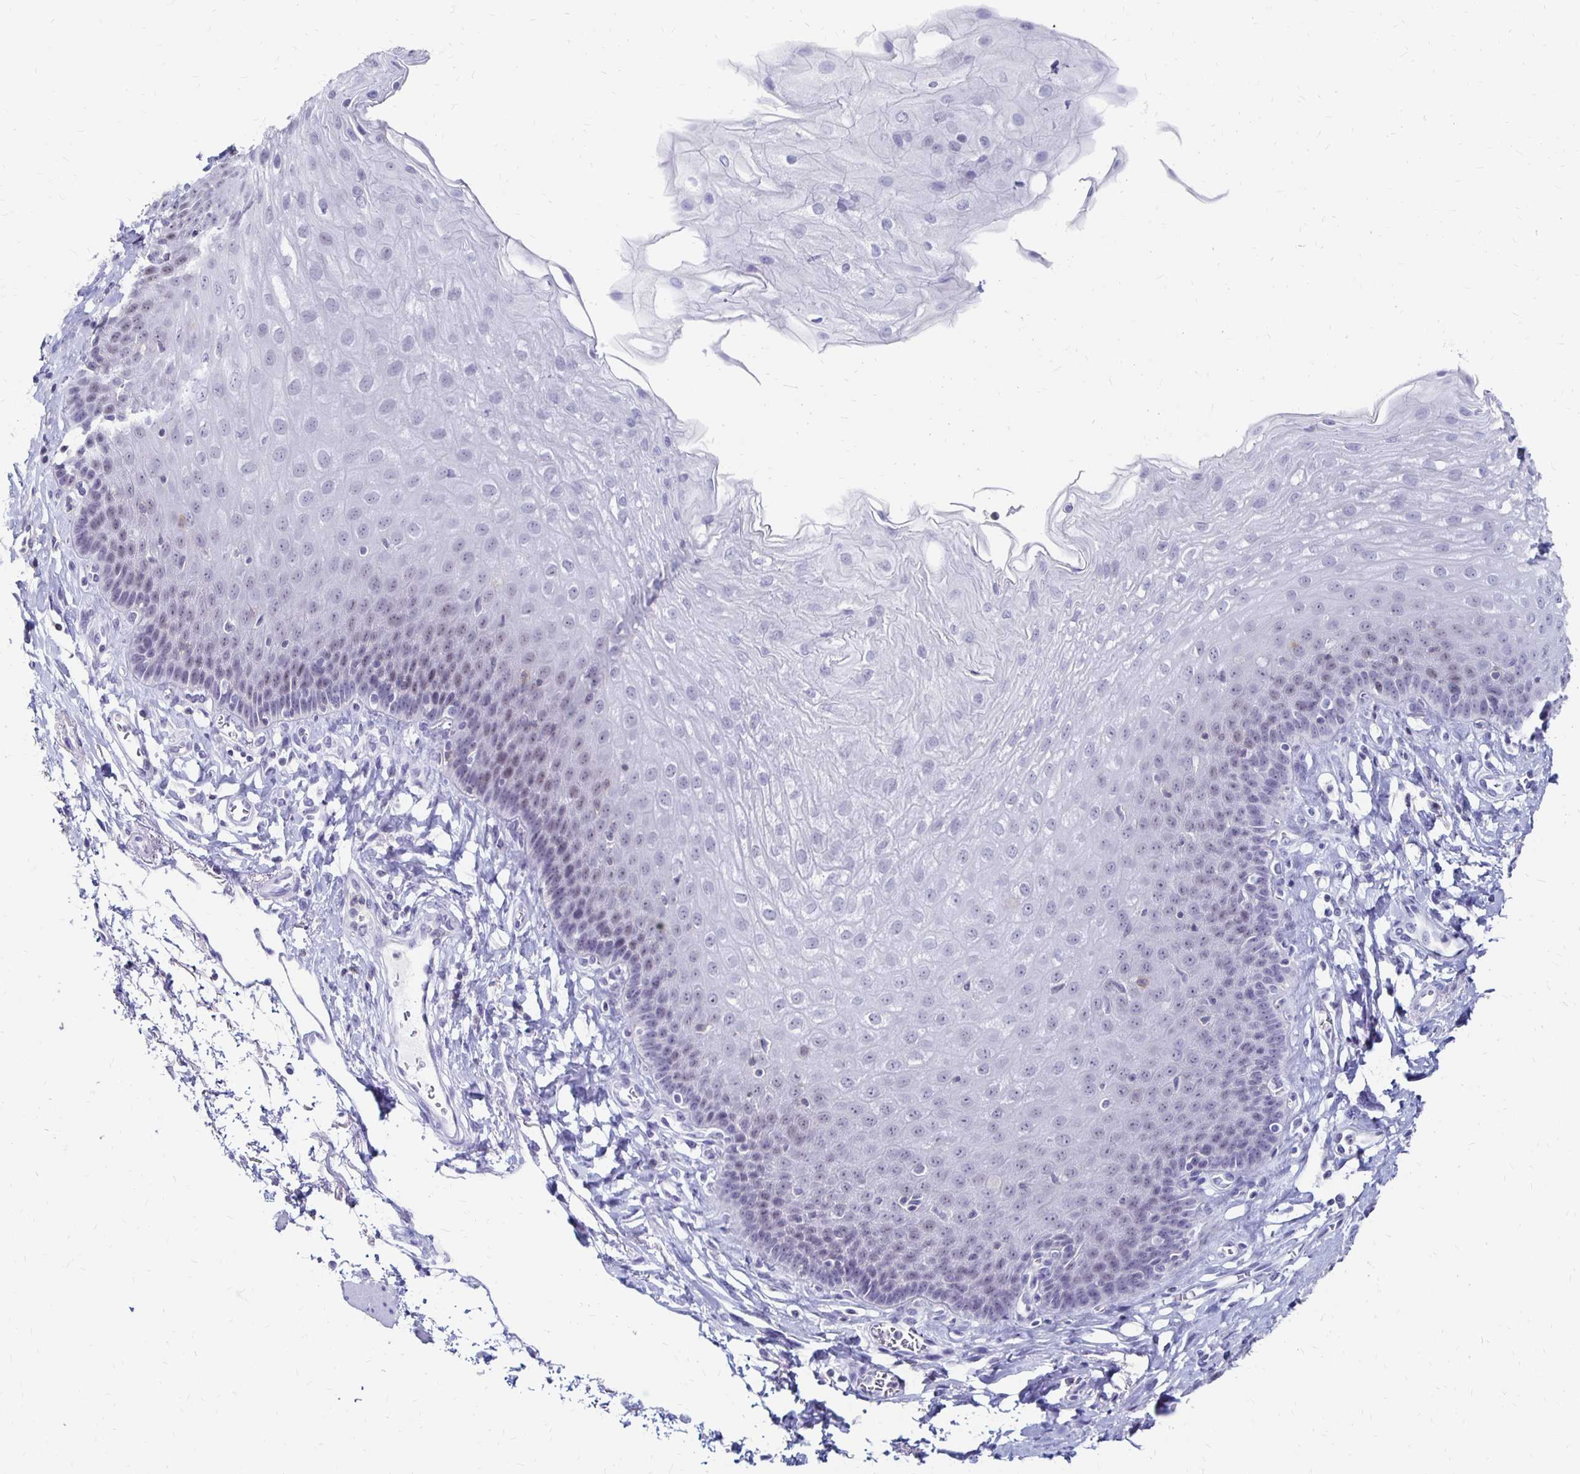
{"staining": {"intensity": "weak", "quantity": "<25%", "location": "nuclear"}, "tissue": "esophagus", "cell_type": "Squamous epithelial cells", "image_type": "normal", "snomed": [{"axis": "morphology", "description": "Normal tissue, NOS"}, {"axis": "topography", "description": "Esophagus"}], "caption": "The photomicrograph exhibits no staining of squamous epithelial cells in benign esophagus. (DAB (3,3'-diaminobenzidine) IHC, high magnification).", "gene": "SYT2", "patient": {"sex": "female", "age": 81}}